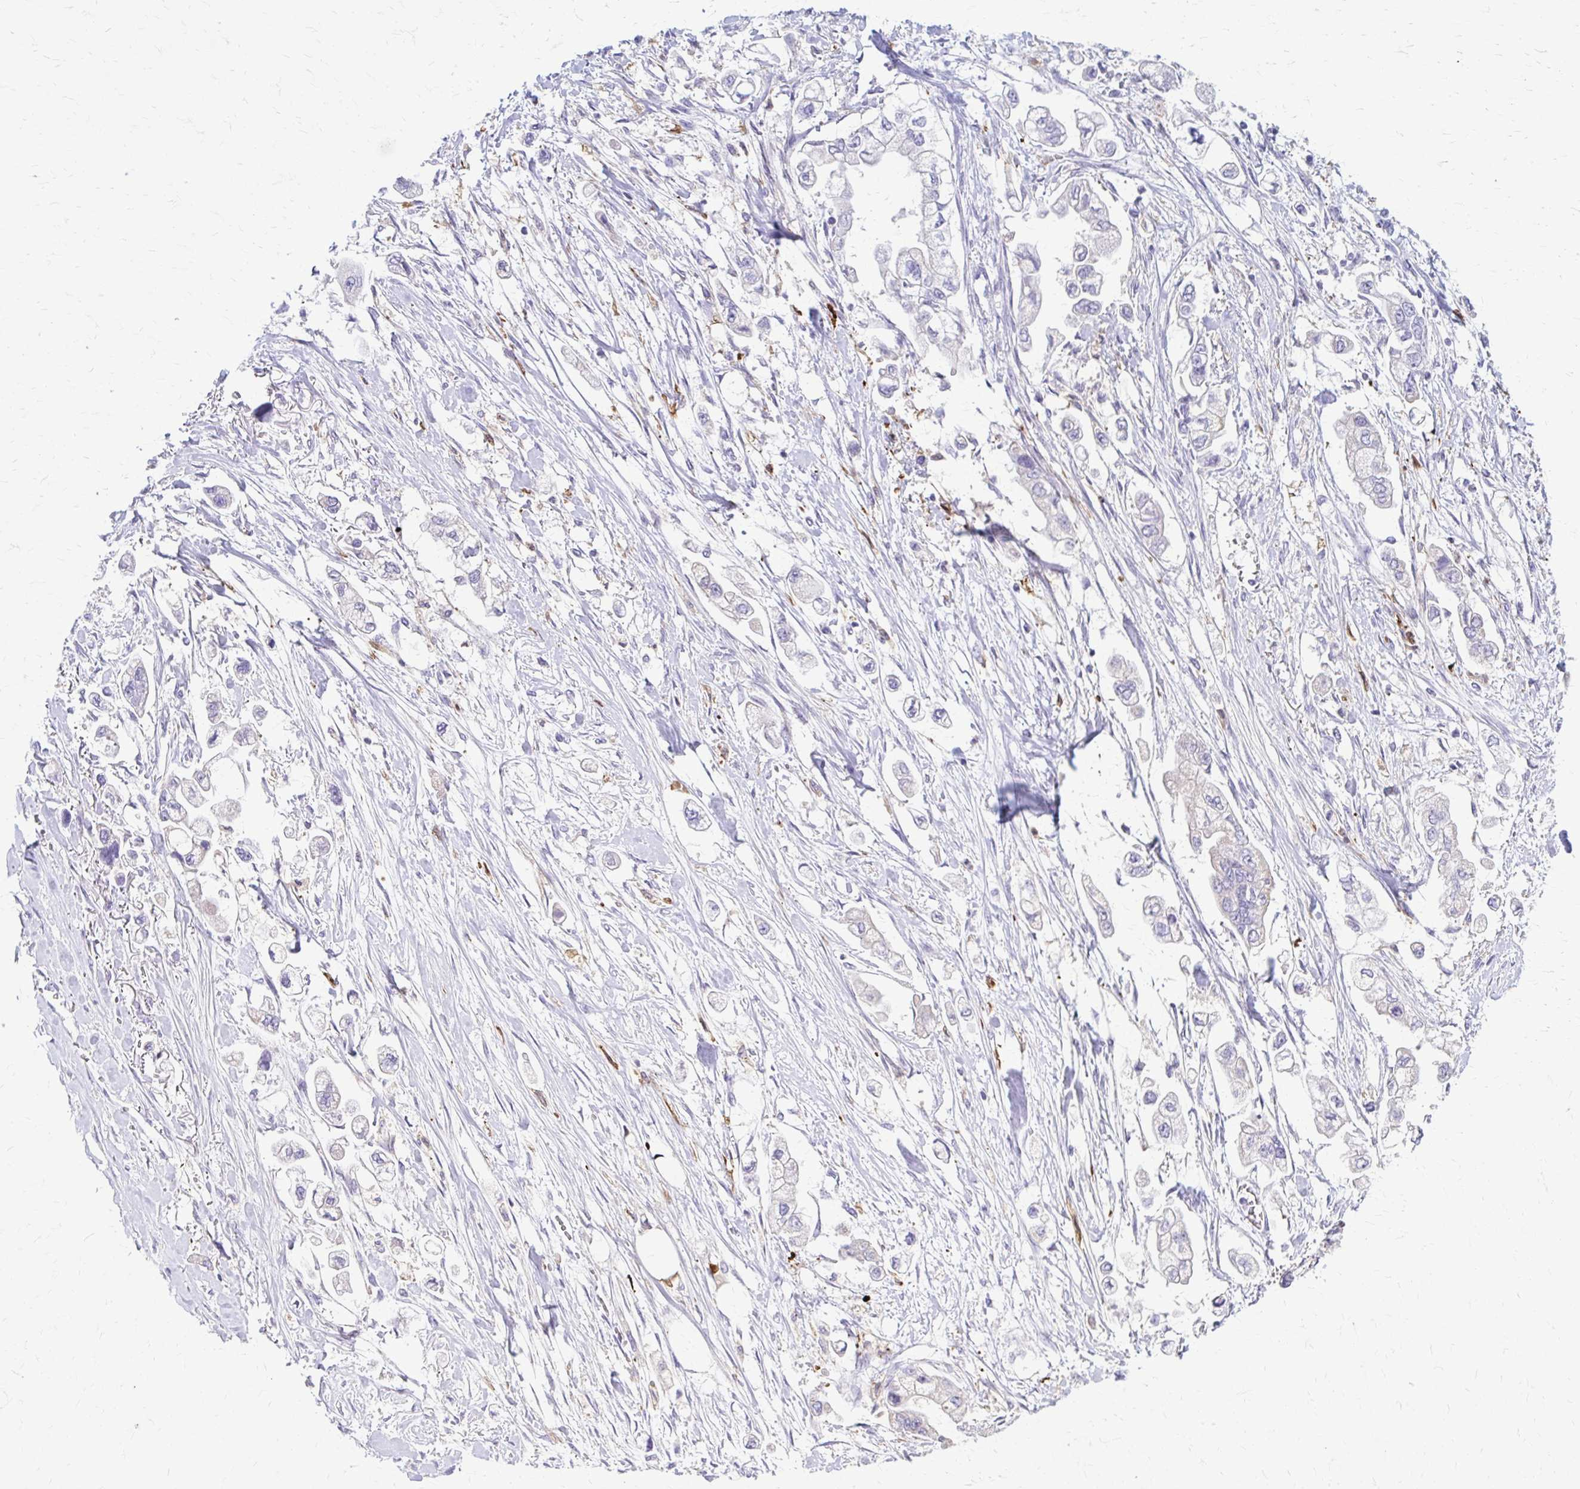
{"staining": {"intensity": "negative", "quantity": "none", "location": "none"}, "tissue": "stomach cancer", "cell_type": "Tumor cells", "image_type": "cancer", "snomed": [{"axis": "morphology", "description": "Adenocarcinoma, NOS"}, {"axis": "topography", "description": "Stomach"}], "caption": "This is a image of immunohistochemistry staining of stomach cancer (adenocarcinoma), which shows no positivity in tumor cells.", "gene": "SAMD13", "patient": {"sex": "male", "age": 62}}